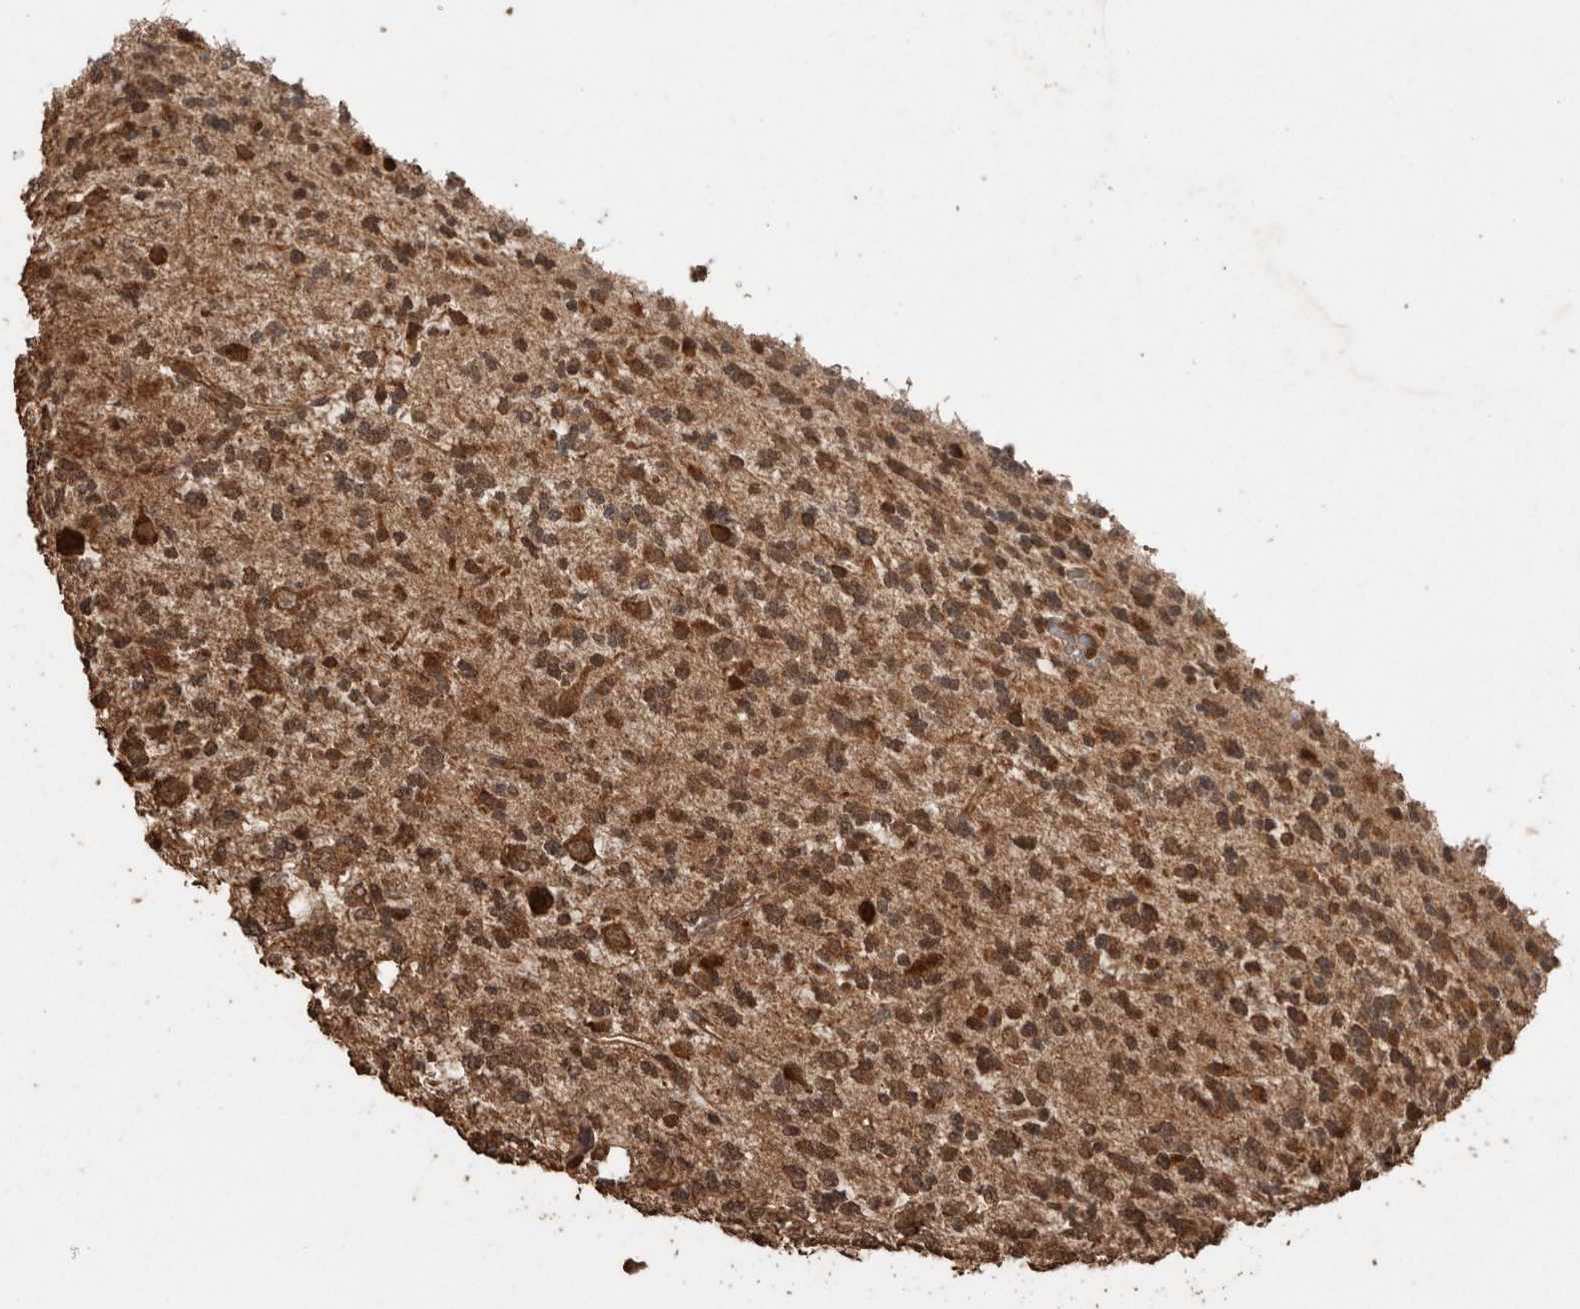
{"staining": {"intensity": "strong", "quantity": ">75%", "location": "cytoplasmic/membranous"}, "tissue": "glioma", "cell_type": "Tumor cells", "image_type": "cancer", "snomed": [{"axis": "morphology", "description": "Glioma, malignant, Low grade"}, {"axis": "topography", "description": "Brain"}], "caption": "Protein staining of malignant glioma (low-grade) tissue reveals strong cytoplasmic/membranous positivity in about >75% of tumor cells. (DAB (3,3'-diaminobenzidine) IHC with brightfield microscopy, high magnification).", "gene": "PINK1", "patient": {"sex": "male", "age": 38}}